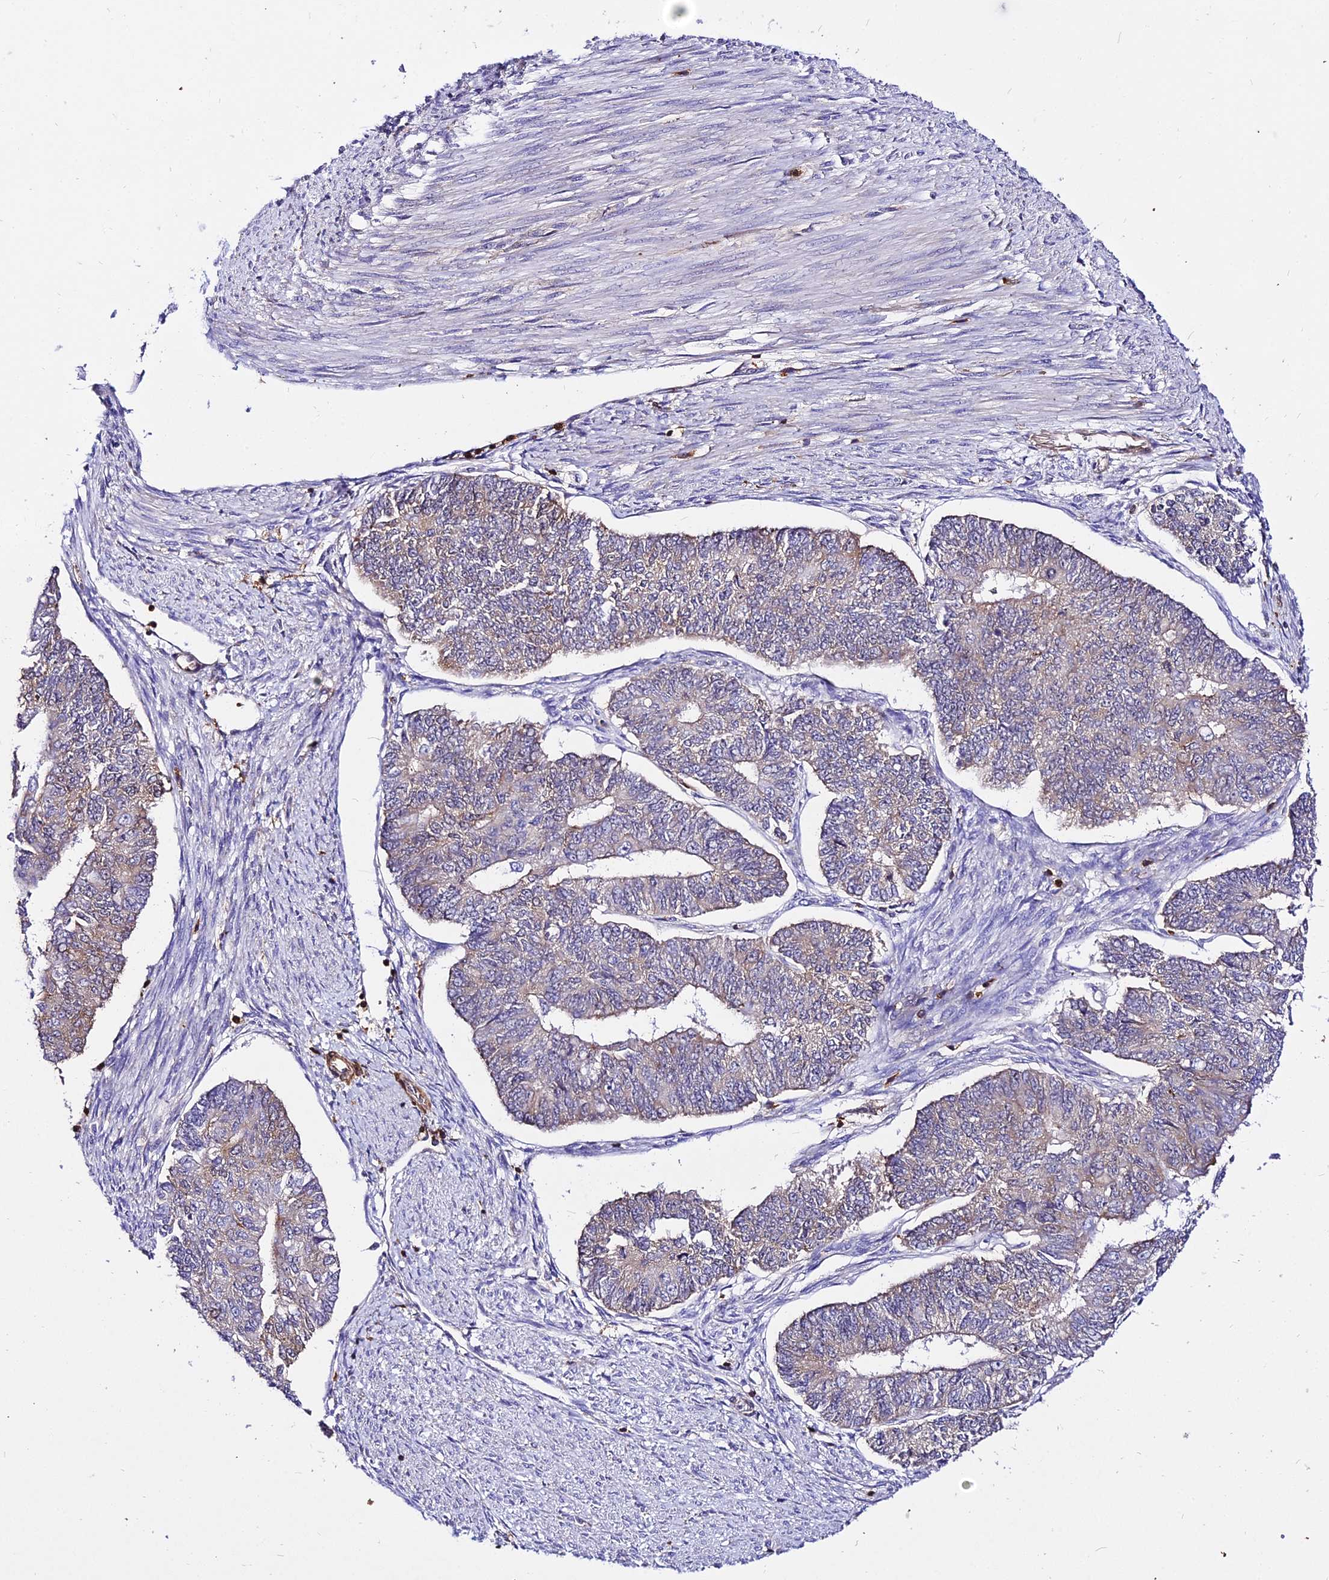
{"staining": {"intensity": "weak", "quantity": "25%-75%", "location": "cytoplasmic/membranous"}, "tissue": "endometrial cancer", "cell_type": "Tumor cells", "image_type": "cancer", "snomed": [{"axis": "morphology", "description": "Adenocarcinoma, NOS"}, {"axis": "topography", "description": "Endometrium"}], "caption": "Immunohistochemical staining of human endometrial adenocarcinoma shows low levels of weak cytoplasmic/membranous staining in about 25%-75% of tumor cells.", "gene": "CSRP1", "patient": {"sex": "female", "age": 32}}